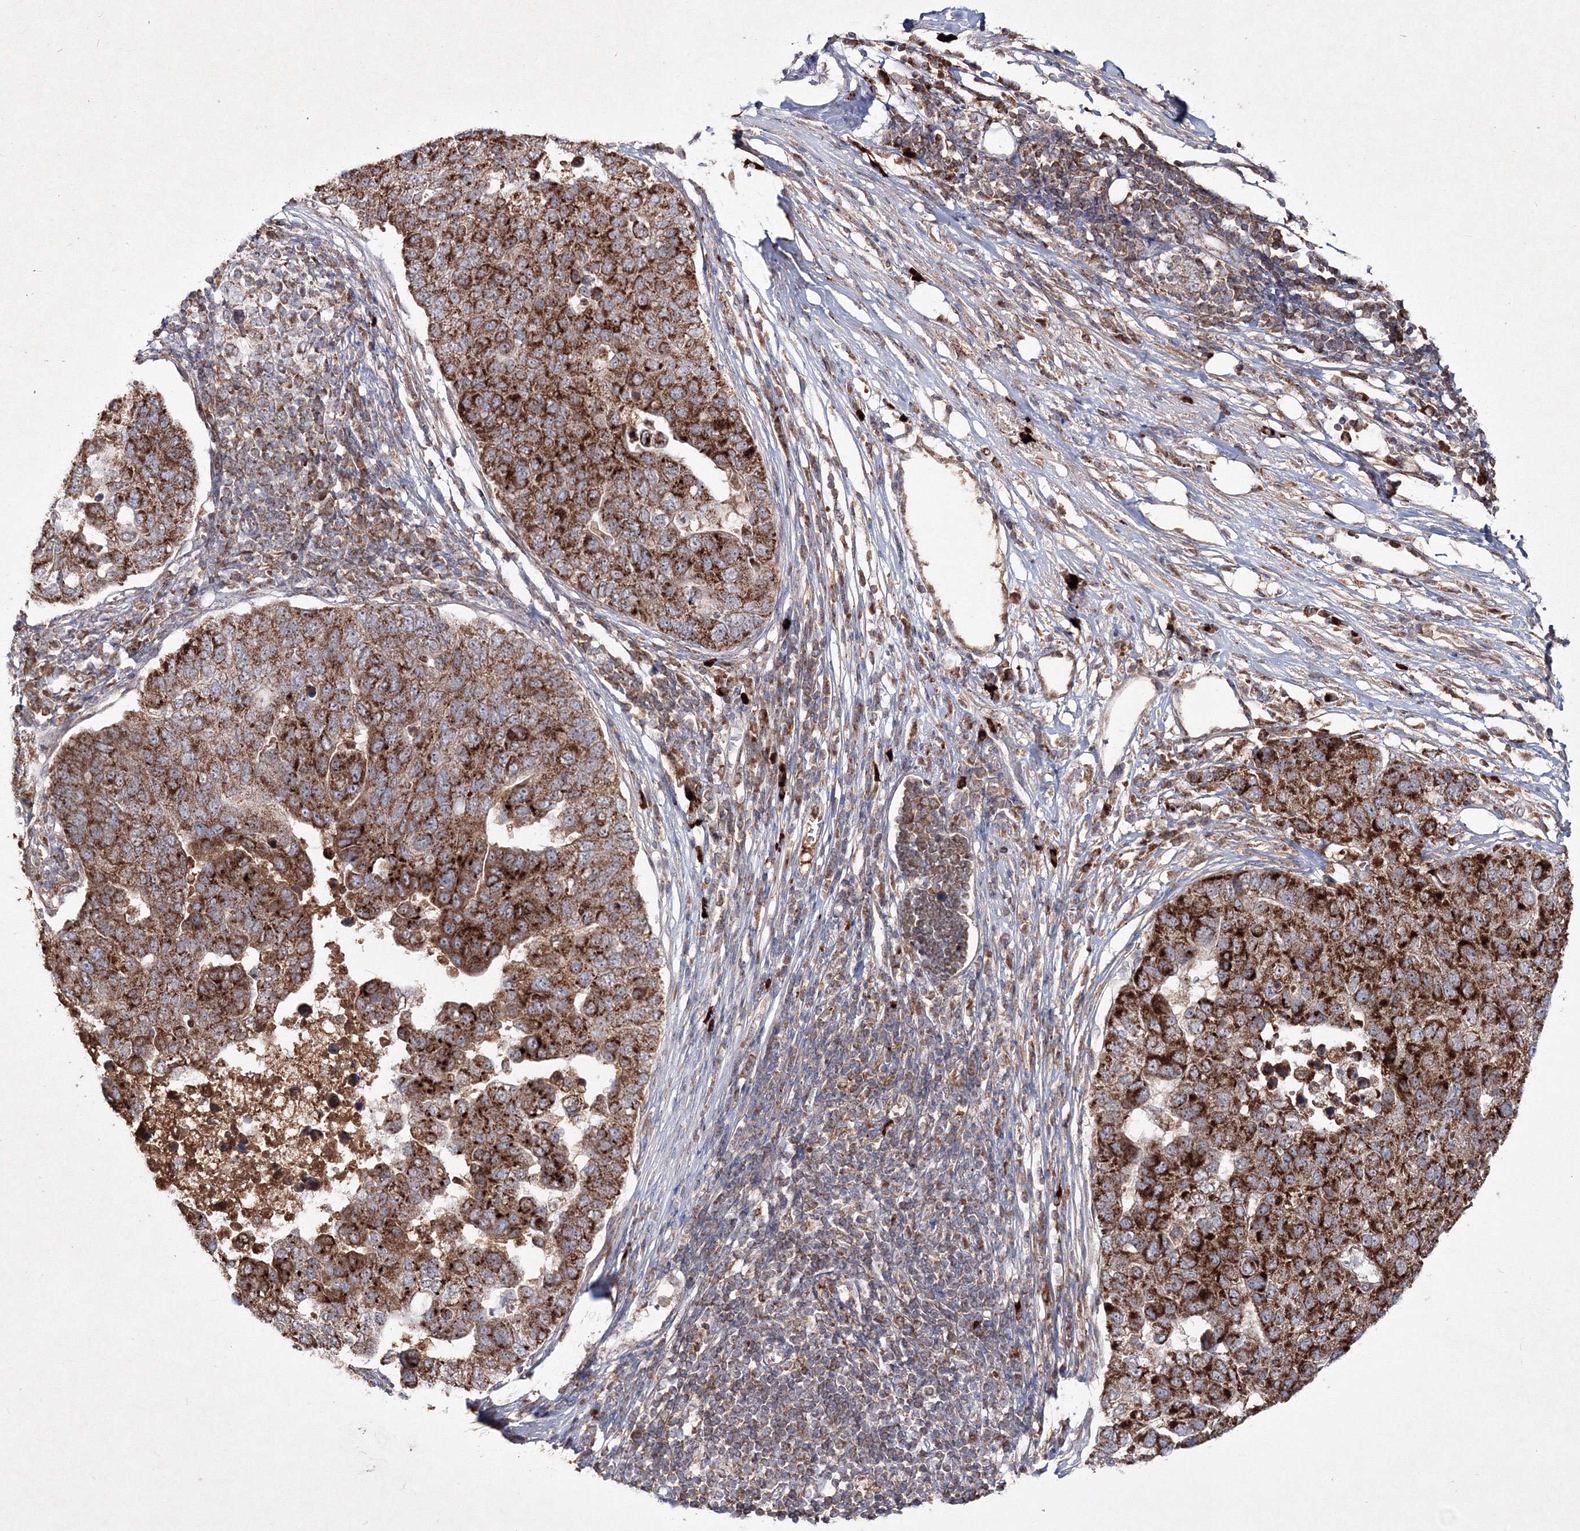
{"staining": {"intensity": "strong", "quantity": ">75%", "location": "cytoplasmic/membranous"}, "tissue": "pancreatic cancer", "cell_type": "Tumor cells", "image_type": "cancer", "snomed": [{"axis": "morphology", "description": "Adenocarcinoma, NOS"}, {"axis": "topography", "description": "Pancreas"}], "caption": "A high-resolution micrograph shows IHC staining of pancreatic cancer (adenocarcinoma), which shows strong cytoplasmic/membranous expression in approximately >75% of tumor cells. Using DAB (3,3'-diaminobenzidine) (brown) and hematoxylin (blue) stains, captured at high magnification using brightfield microscopy.", "gene": "PEX13", "patient": {"sex": "female", "age": 61}}